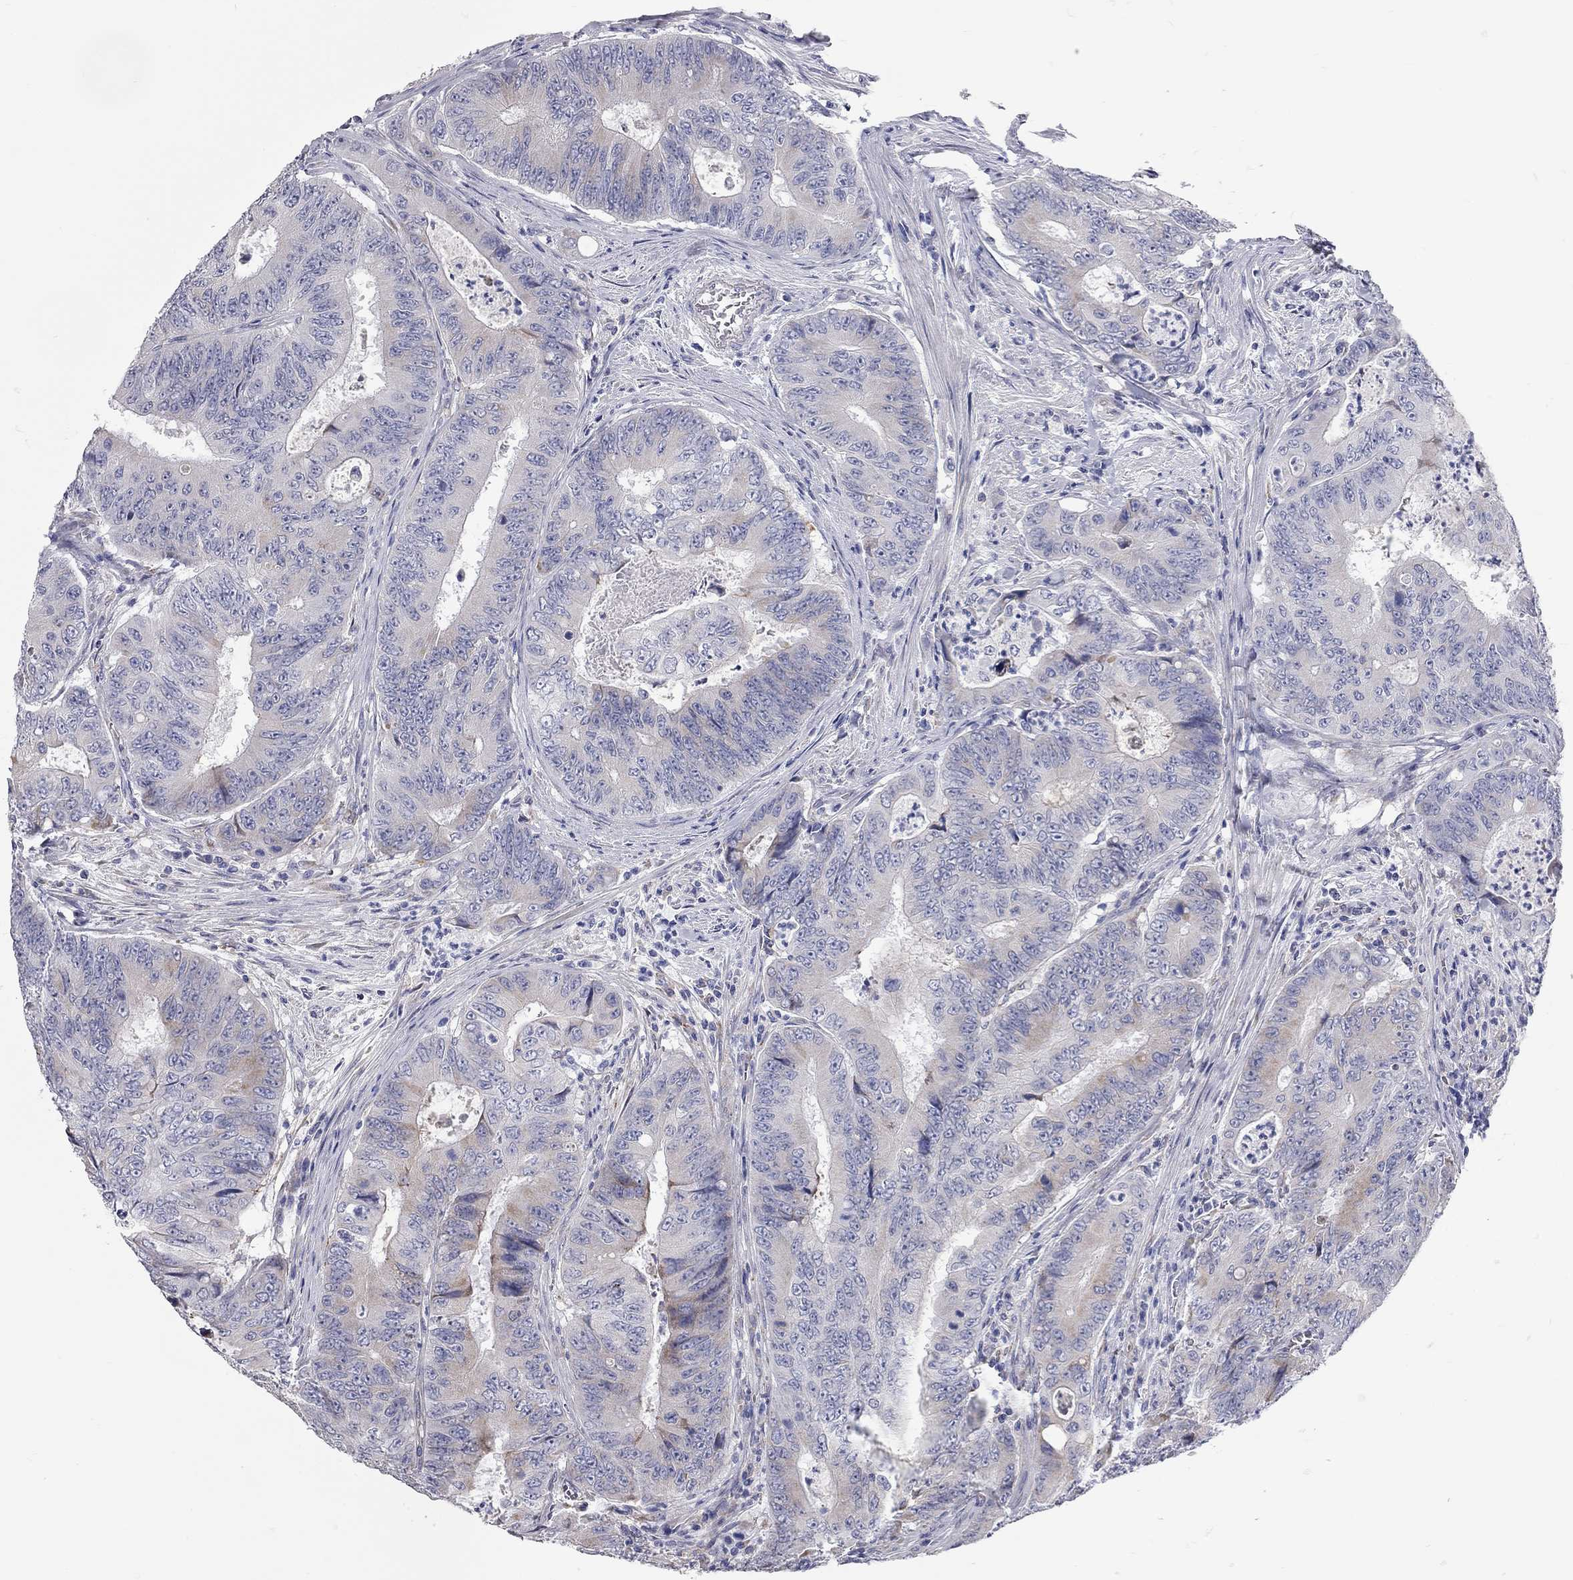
{"staining": {"intensity": "negative", "quantity": "none", "location": "none"}, "tissue": "colorectal cancer", "cell_type": "Tumor cells", "image_type": "cancer", "snomed": [{"axis": "morphology", "description": "Adenocarcinoma, NOS"}, {"axis": "topography", "description": "Colon"}], "caption": "Adenocarcinoma (colorectal) was stained to show a protein in brown. There is no significant positivity in tumor cells.", "gene": "XAGE2", "patient": {"sex": "female", "age": 48}}